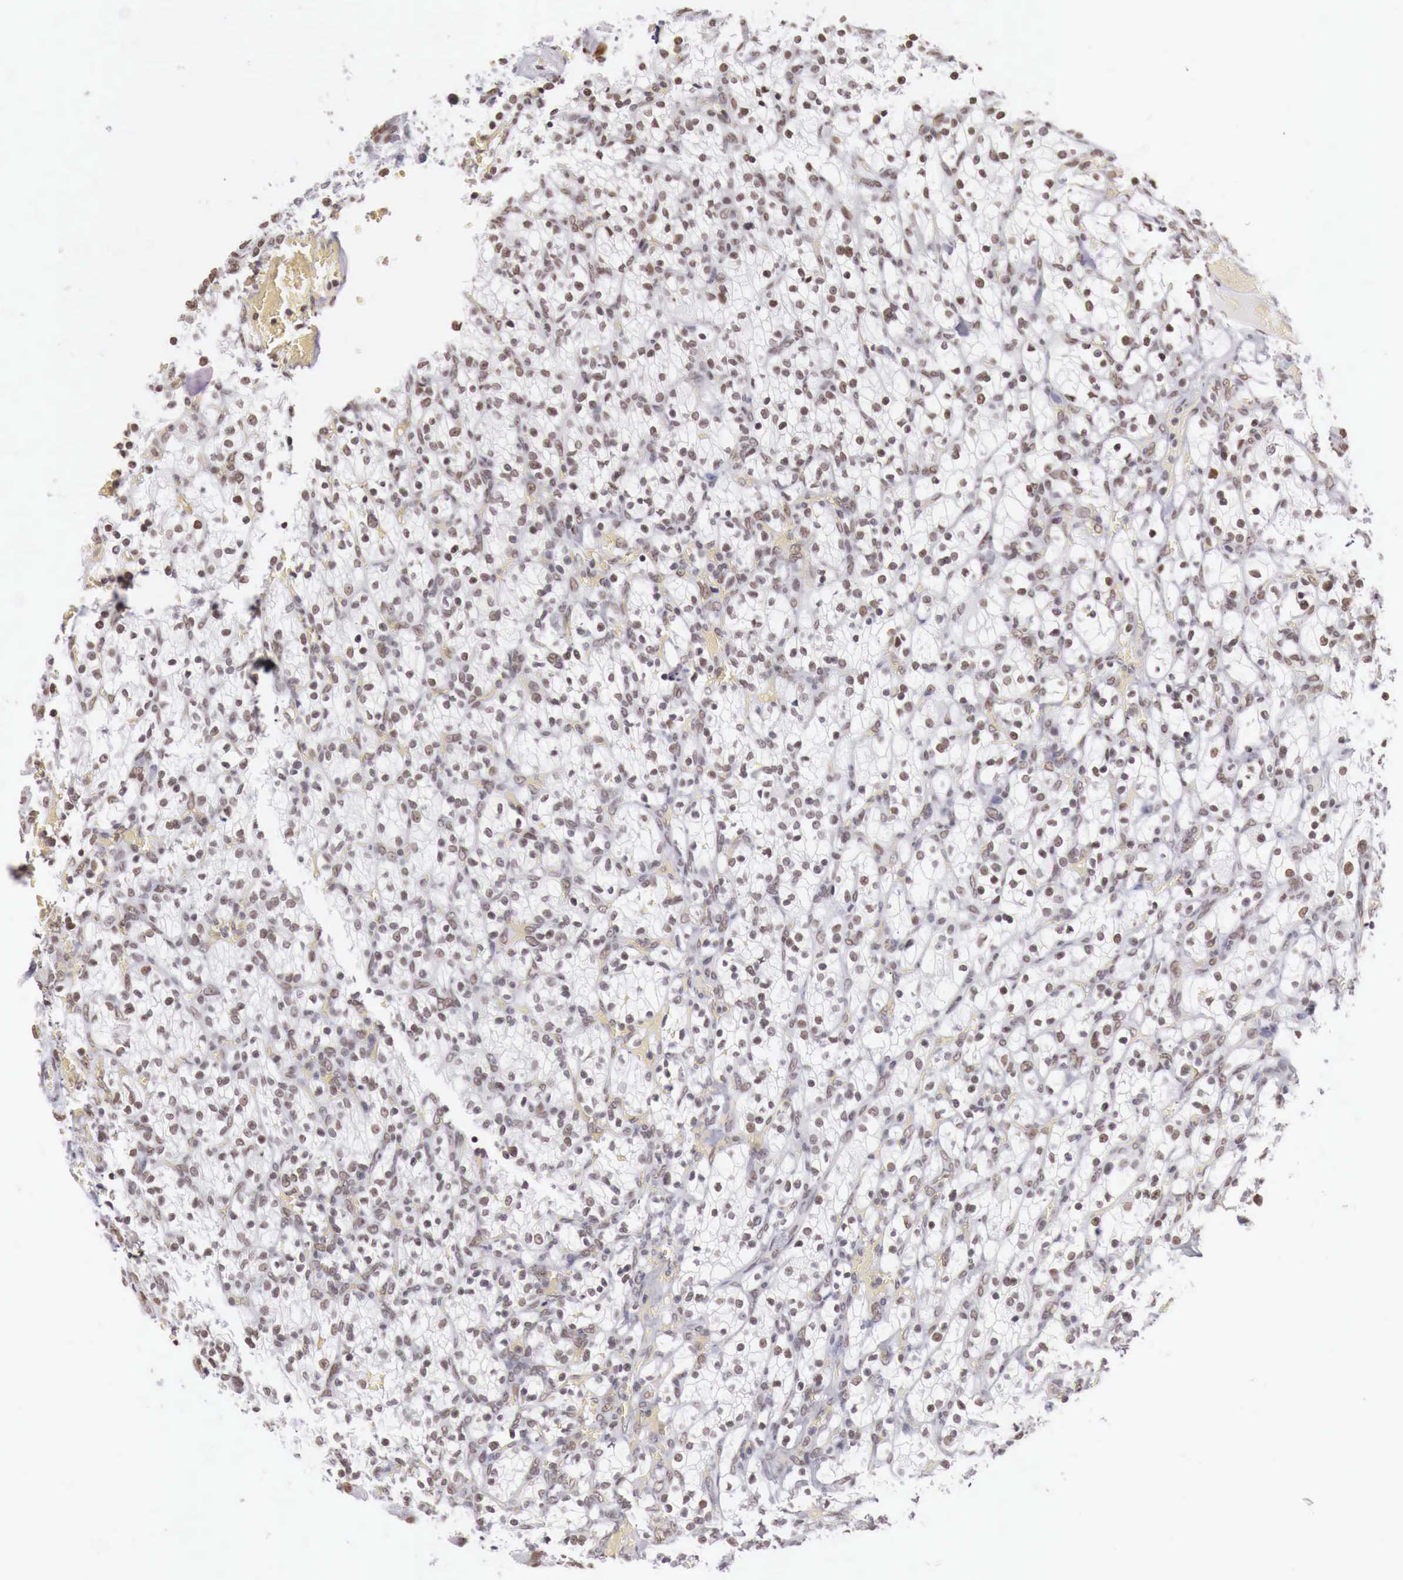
{"staining": {"intensity": "weak", "quantity": "25%-75%", "location": "nuclear"}, "tissue": "renal cancer", "cell_type": "Tumor cells", "image_type": "cancer", "snomed": [{"axis": "morphology", "description": "Adenocarcinoma, NOS"}, {"axis": "topography", "description": "Kidney"}], "caption": "Brown immunohistochemical staining in adenocarcinoma (renal) demonstrates weak nuclear positivity in about 25%-75% of tumor cells.", "gene": "PHF14", "patient": {"sex": "female", "age": 83}}